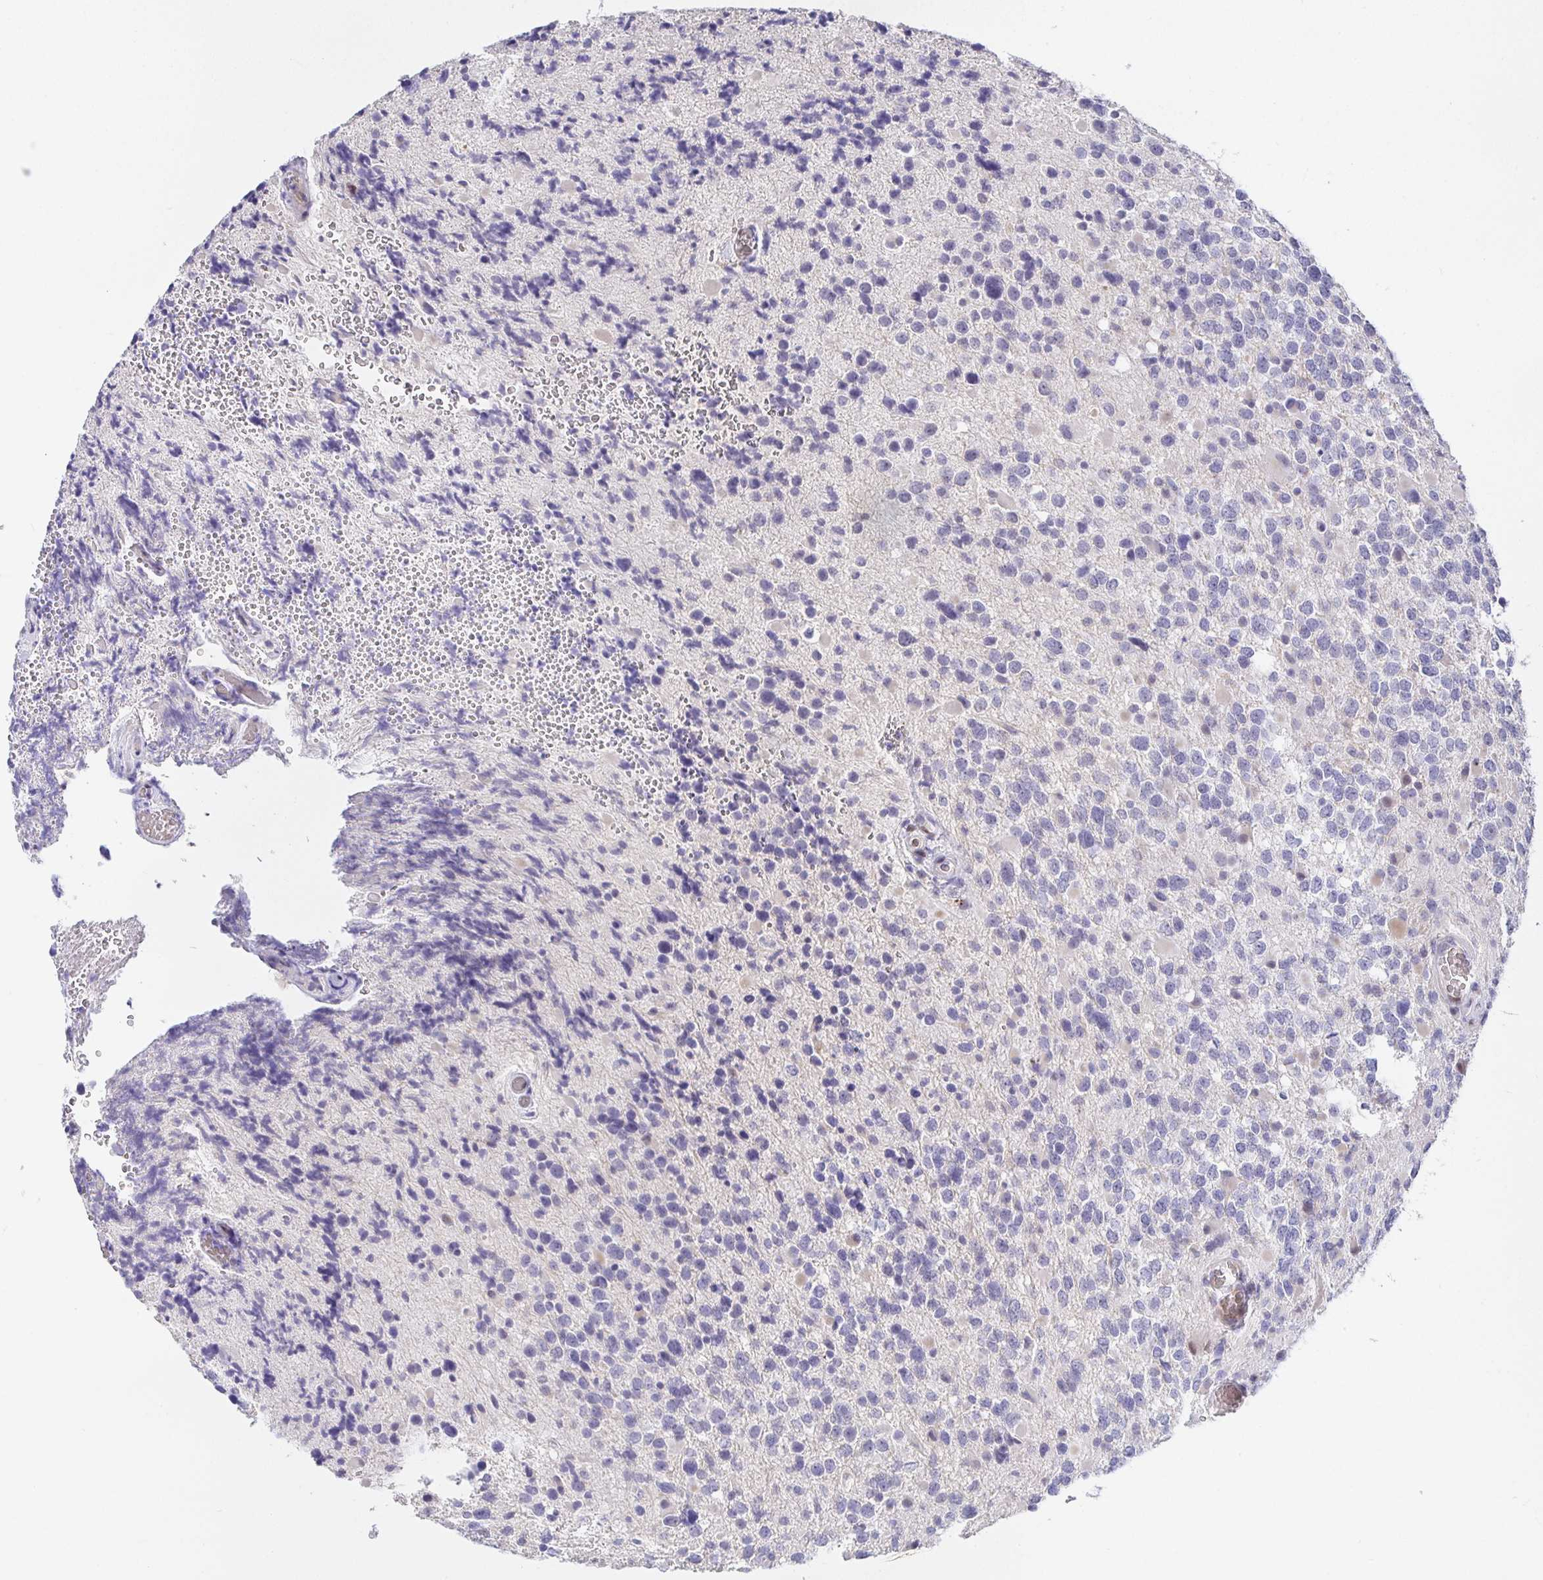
{"staining": {"intensity": "negative", "quantity": "none", "location": "none"}, "tissue": "glioma", "cell_type": "Tumor cells", "image_type": "cancer", "snomed": [{"axis": "morphology", "description": "Glioma, malignant, High grade"}, {"axis": "topography", "description": "Brain"}], "caption": "The photomicrograph shows no significant staining in tumor cells of malignant high-grade glioma.", "gene": "KBTBD13", "patient": {"sex": "female", "age": 40}}